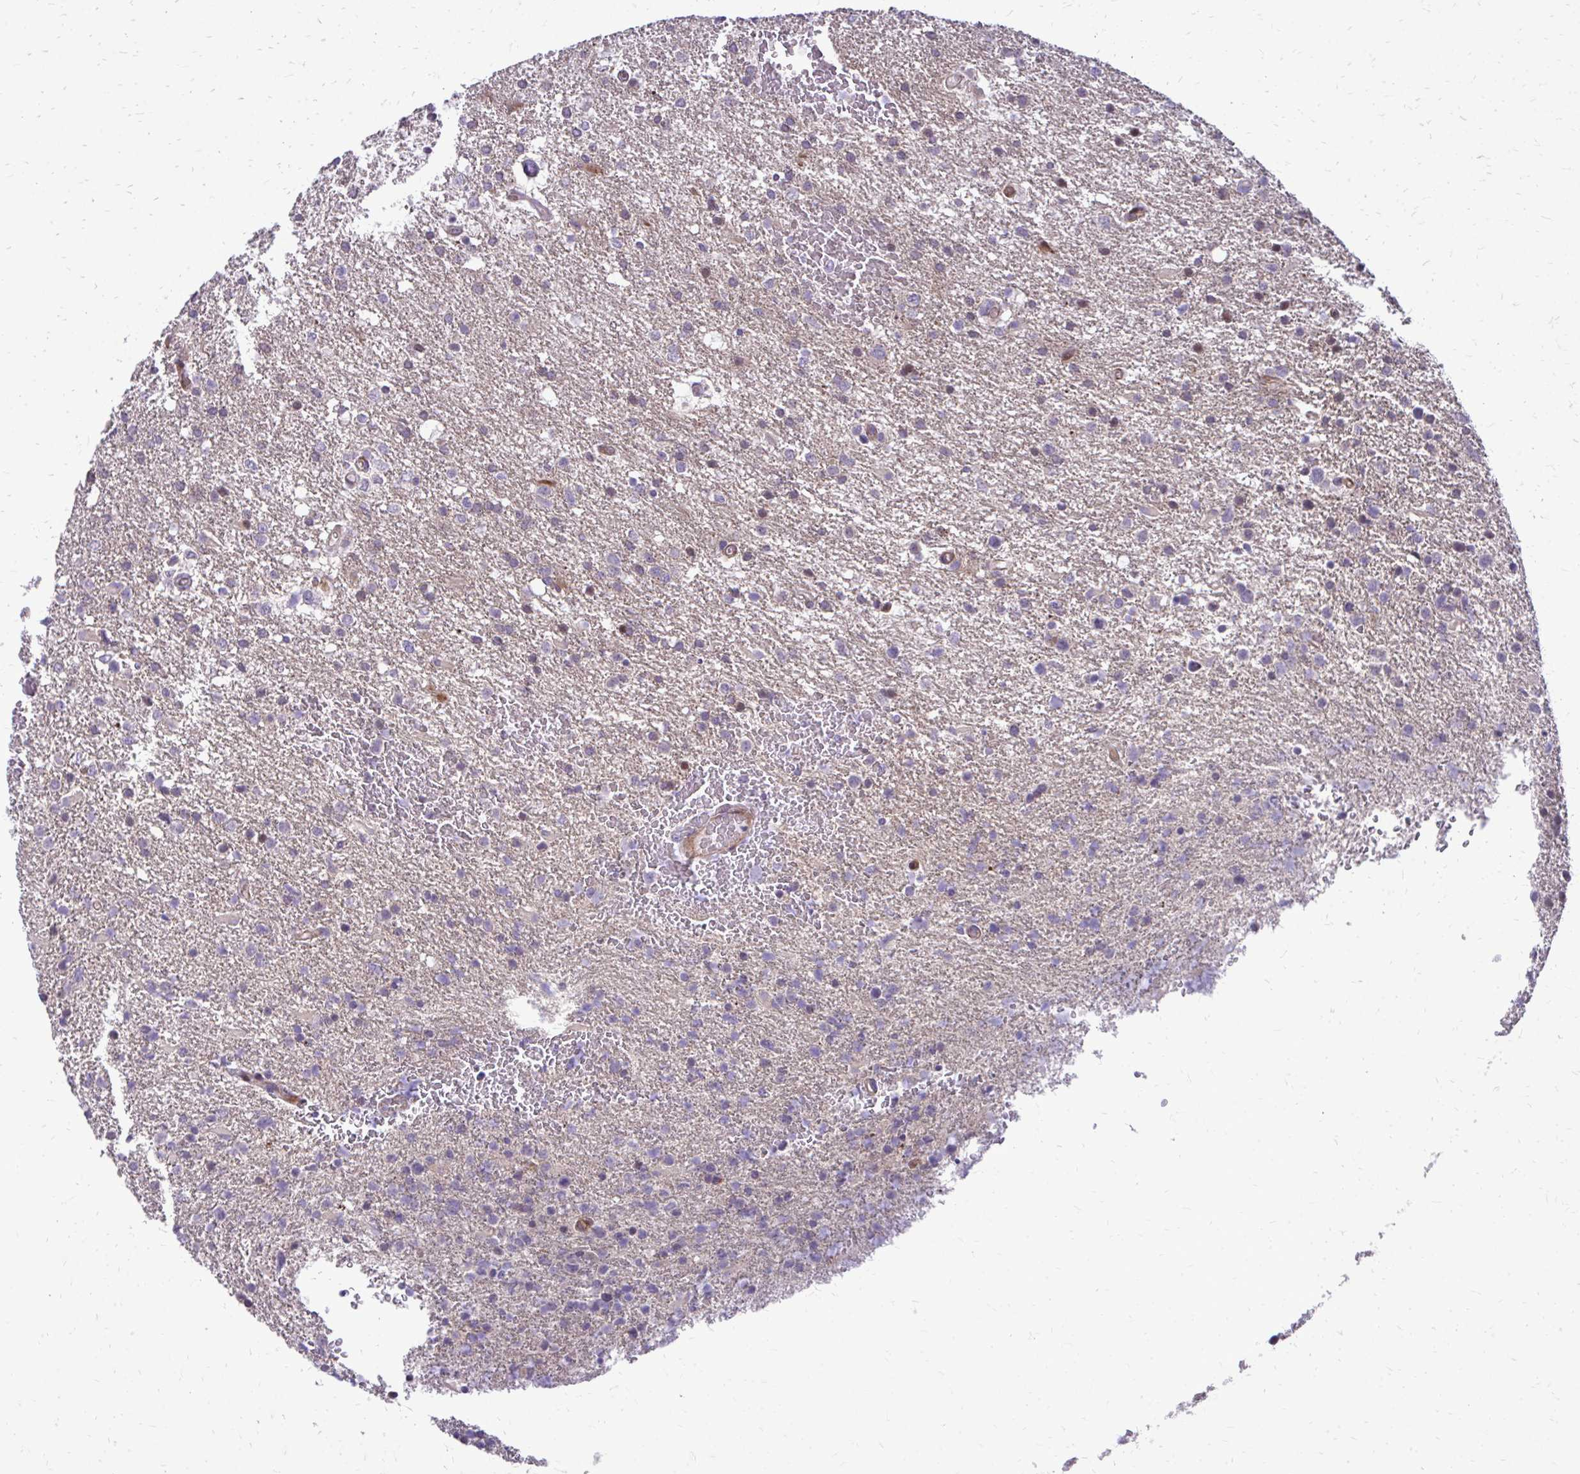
{"staining": {"intensity": "negative", "quantity": "none", "location": "none"}, "tissue": "glioma", "cell_type": "Tumor cells", "image_type": "cancer", "snomed": [{"axis": "morphology", "description": "Glioma, malignant, High grade"}, {"axis": "topography", "description": "Brain"}], "caption": "This is an immunohistochemistry histopathology image of glioma. There is no positivity in tumor cells.", "gene": "PPDPFL", "patient": {"sex": "male", "age": 68}}